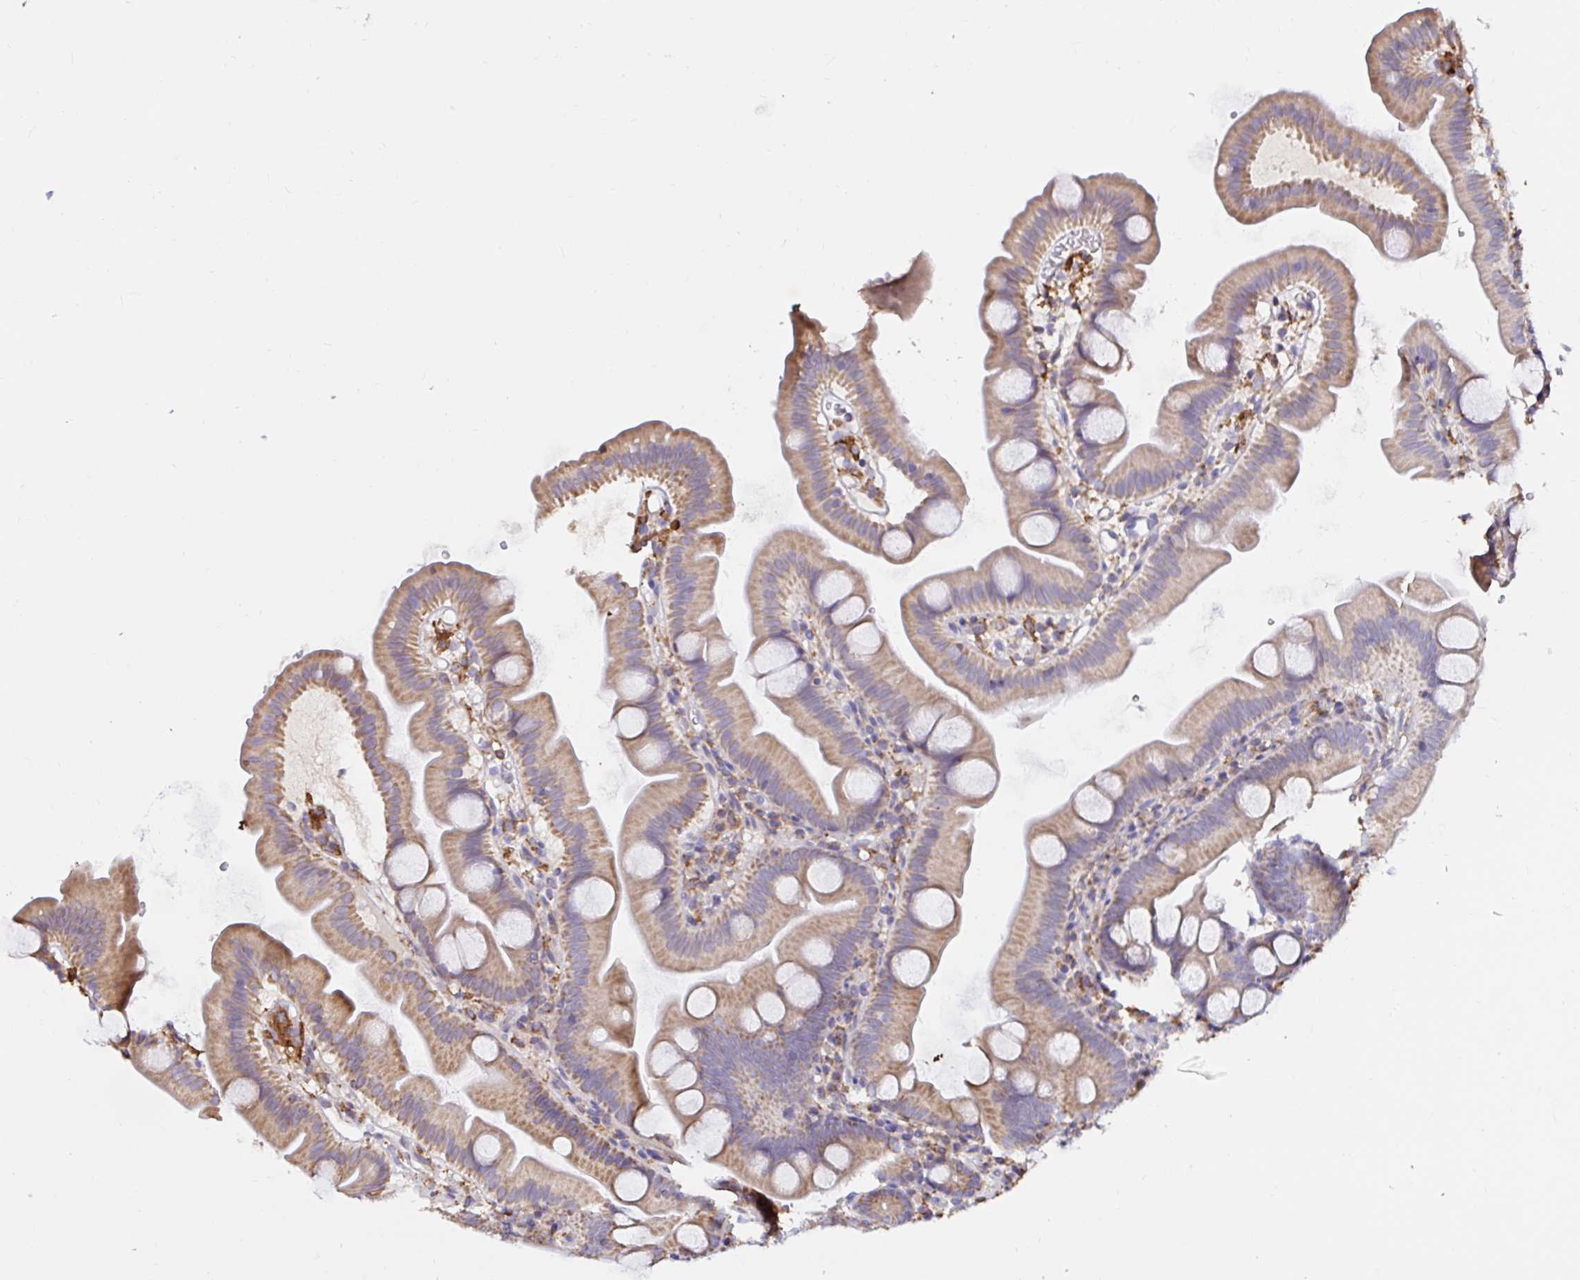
{"staining": {"intensity": "moderate", "quantity": ">75%", "location": "cytoplasmic/membranous"}, "tissue": "small intestine", "cell_type": "Glandular cells", "image_type": "normal", "snomed": [{"axis": "morphology", "description": "Normal tissue, NOS"}, {"axis": "topography", "description": "Small intestine"}], "caption": "Protein analysis of benign small intestine displays moderate cytoplasmic/membranous staining in approximately >75% of glandular cells.", "gene": "MSR1", "patient": {"sex": "female", "age": 68}}